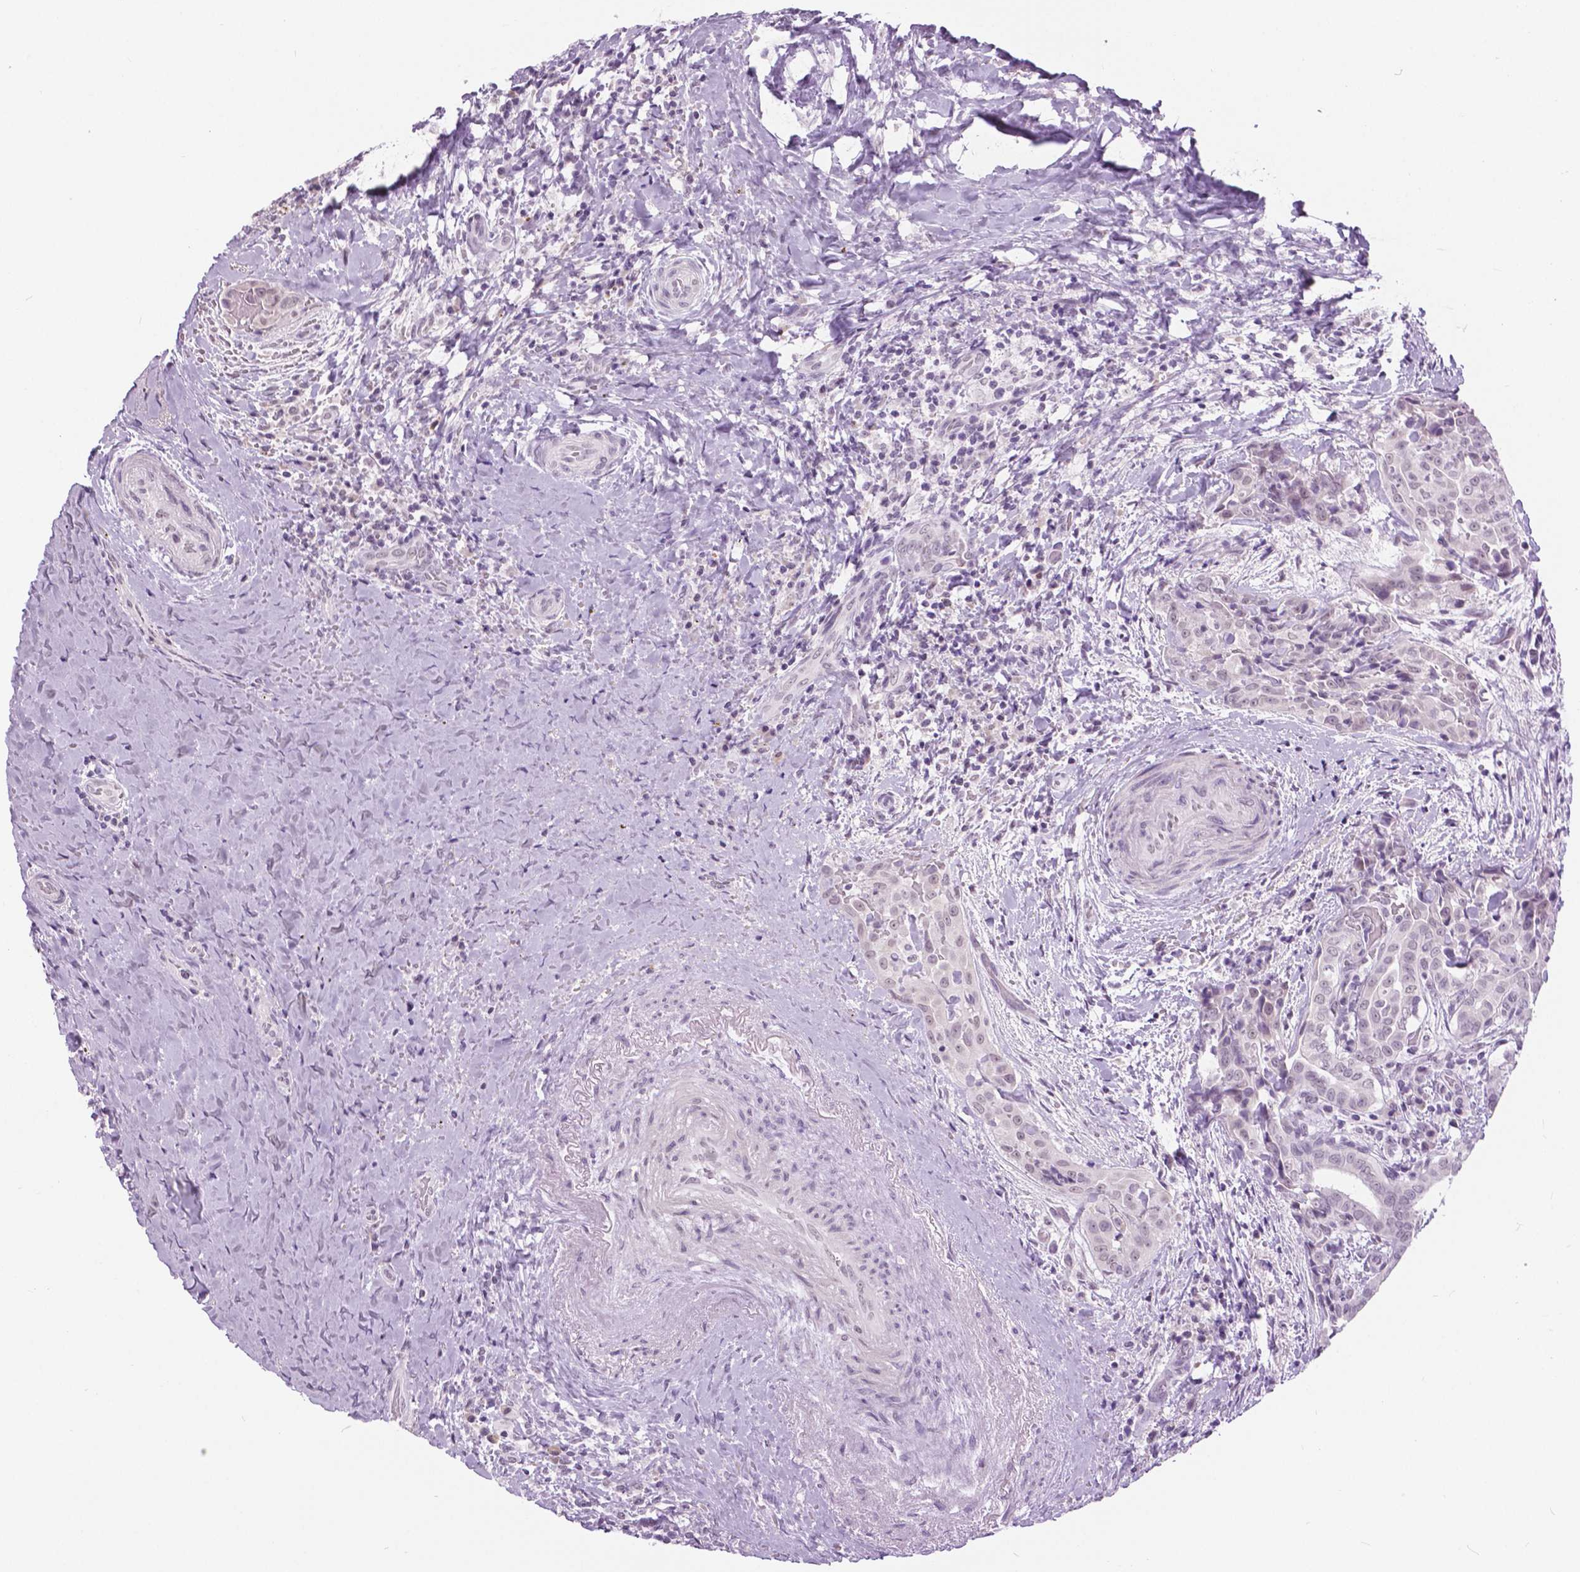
{"staining": {"intensity": "negative", "quantity": "none", "location": "none"}, "tissue": "thyroid cancer", "cell_type": "Tumor cells", "image_type": "cancer", "snomed": [{"axis": "morphology", "description": "Papillary adenocarcinoma, NOS"}, {"axis": "morphology", "description": "Papillary adenoma metastatic"}, {"axis": "topography", "description": "Thyroid gland"}], "caption": "High power microscopy photomicrograph of an IHC histopathology image of thyroid cancer (papillary adenocarcinoma), revealing no significant positivity in tumor cells.", "gene": "MYOM1", "patient": {"sex": "female", "age": 50}}